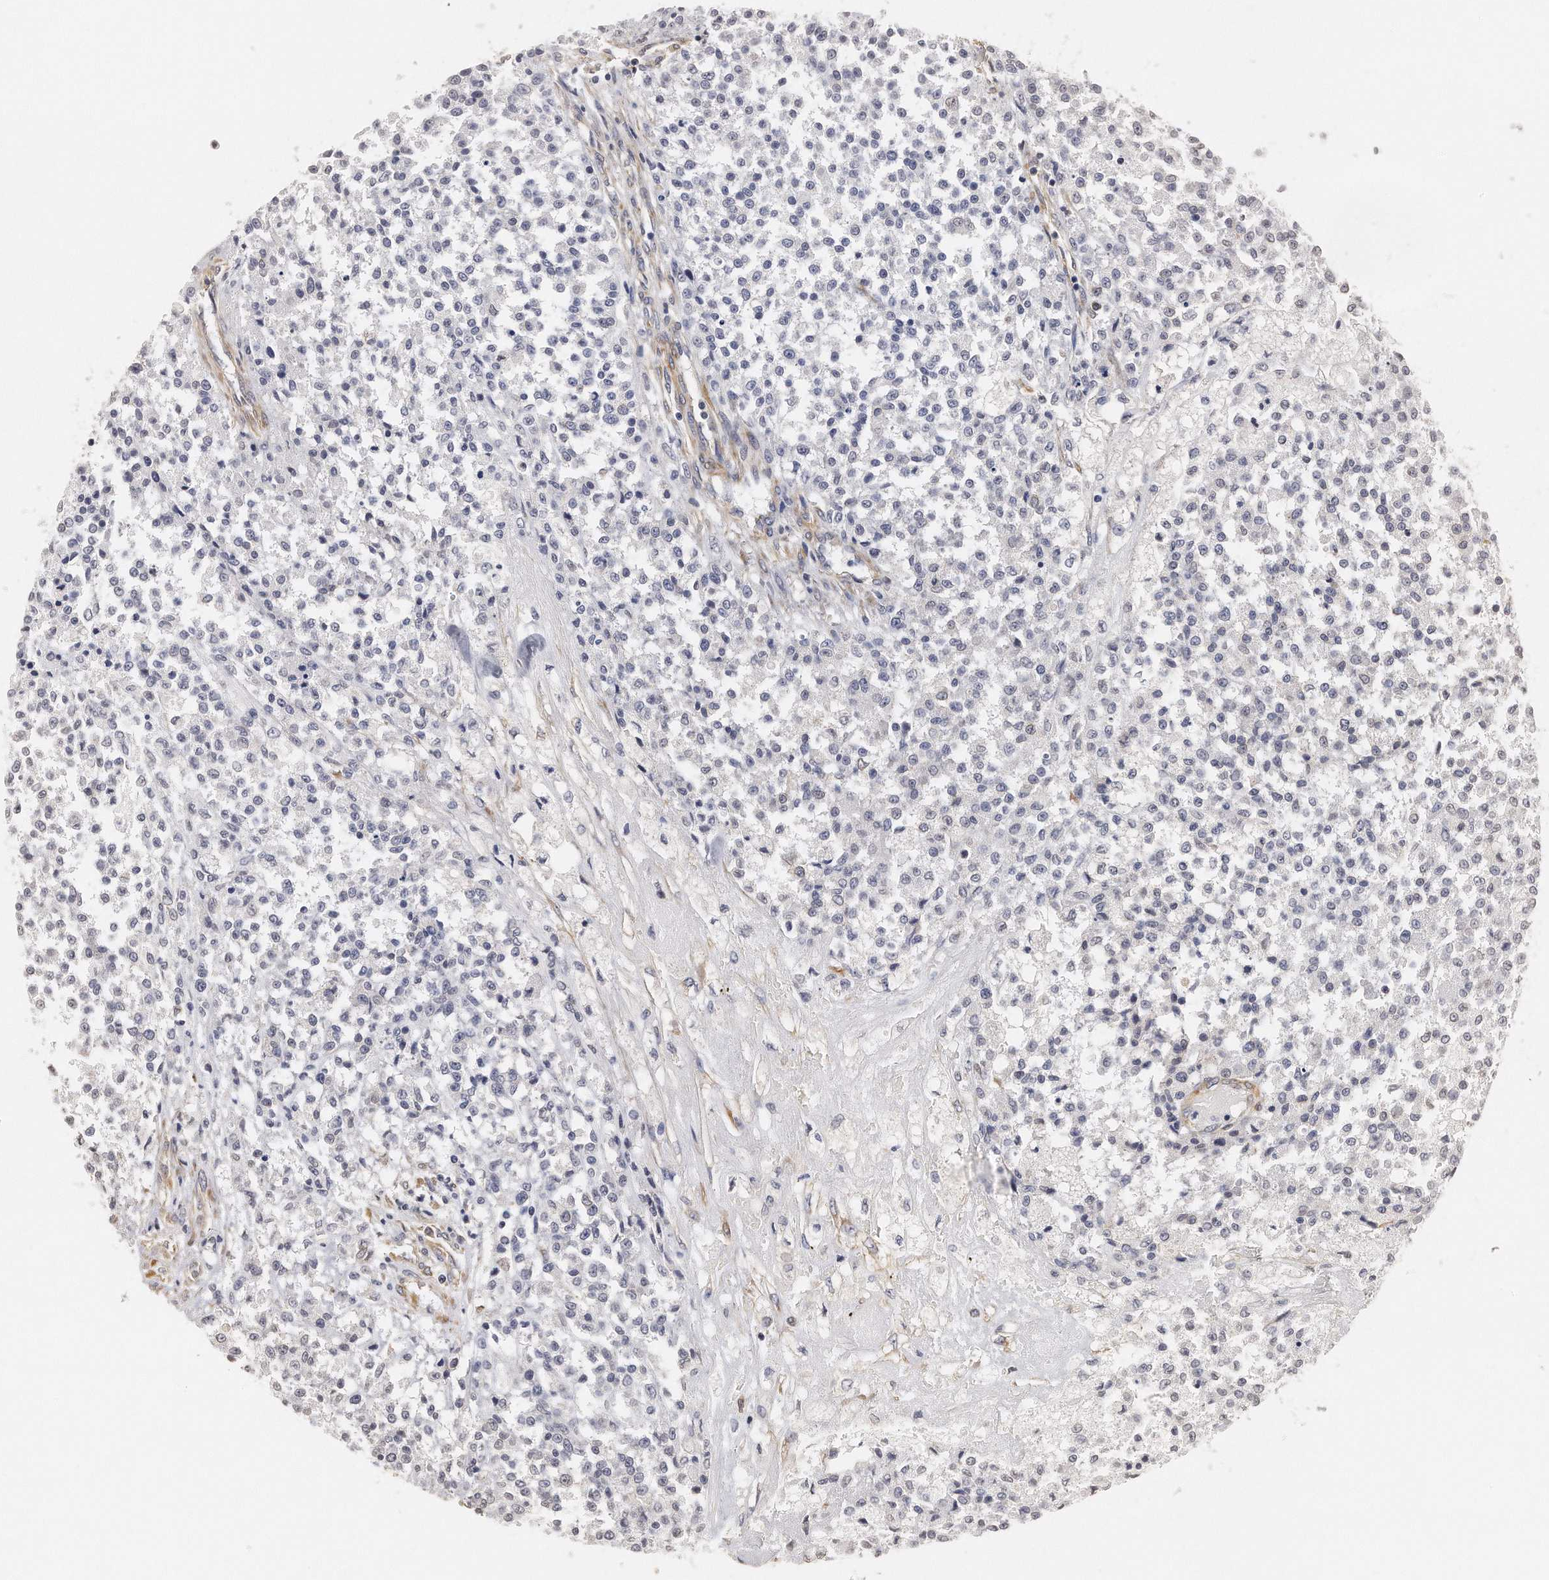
{"staining": {"intensity": "negative", "quantity": "none", "location": "none"}, "tissue": "testis cancer", "cell_type": "Tumor cells", "image_type": "cancer", "snomed": [{"axis": "morphology", "description": "Seminoma, NOS"}, {"axis": "topography", "description": "Testis"}], "caption": "Immunohistochemistry (IHC) of testis cancer reveals no positivity in tumor cells.", "gene": "CHST7", "patient": {"sex": "male", "age": 59}}